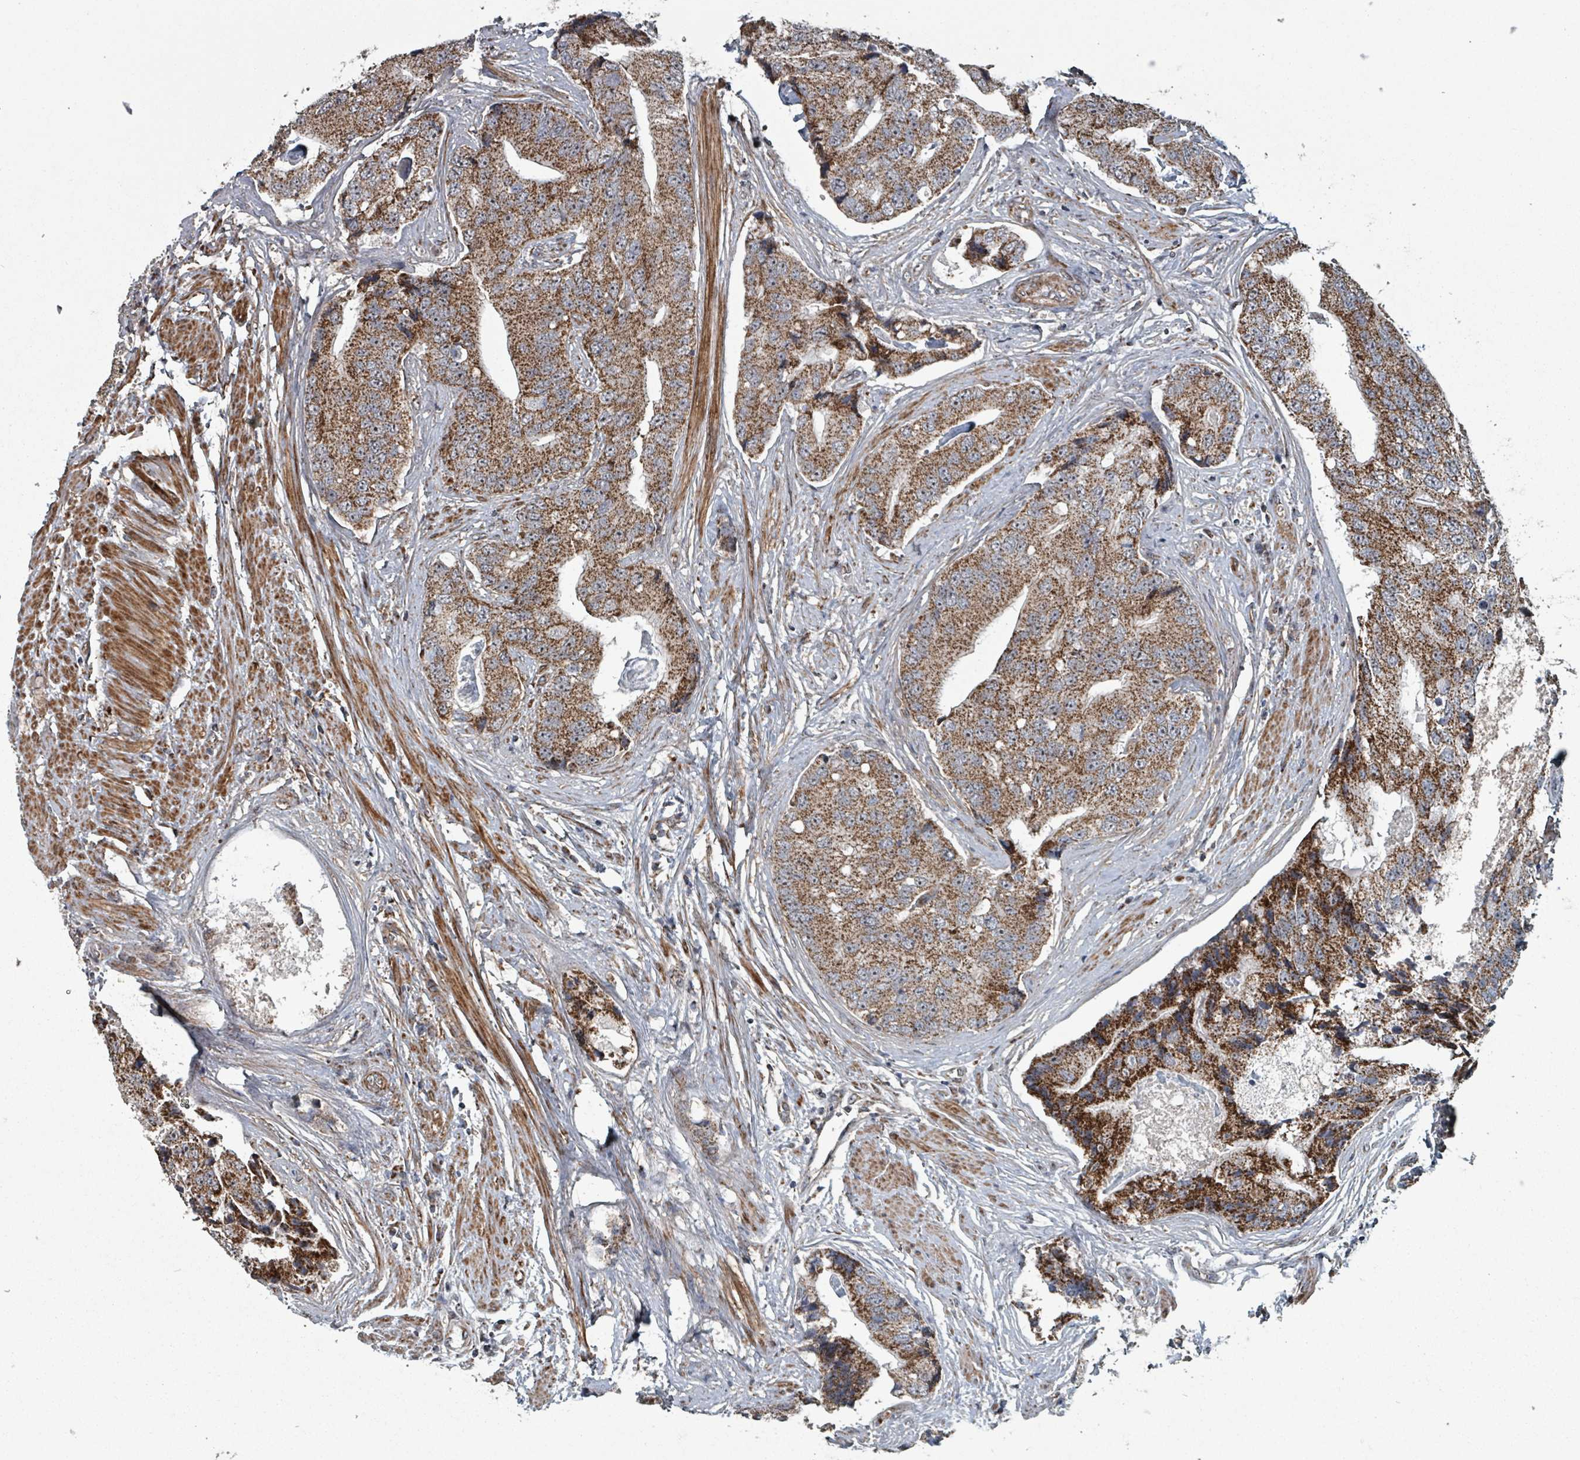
{"staining": {"intensity": "moderate", "quantity": ">75%", "location": "cytoplasmic/membranous"}, "tissue": "prostate cancer", "cell_type": "Tumor cells", "image_type": "cancer", "snomed": [{"axis": "morphology", "description": "Adenocarcinoma, High grade"}, {"axis": "topography", "description": "Prostate"}], "caption": "Human prostate cancer (adenocarcinoma (high-grade)) stained with a protein marker shows moderate staining in tumor cells.", "gene": "MRPL4", "patient": {"sex": "male", "age": 70}}